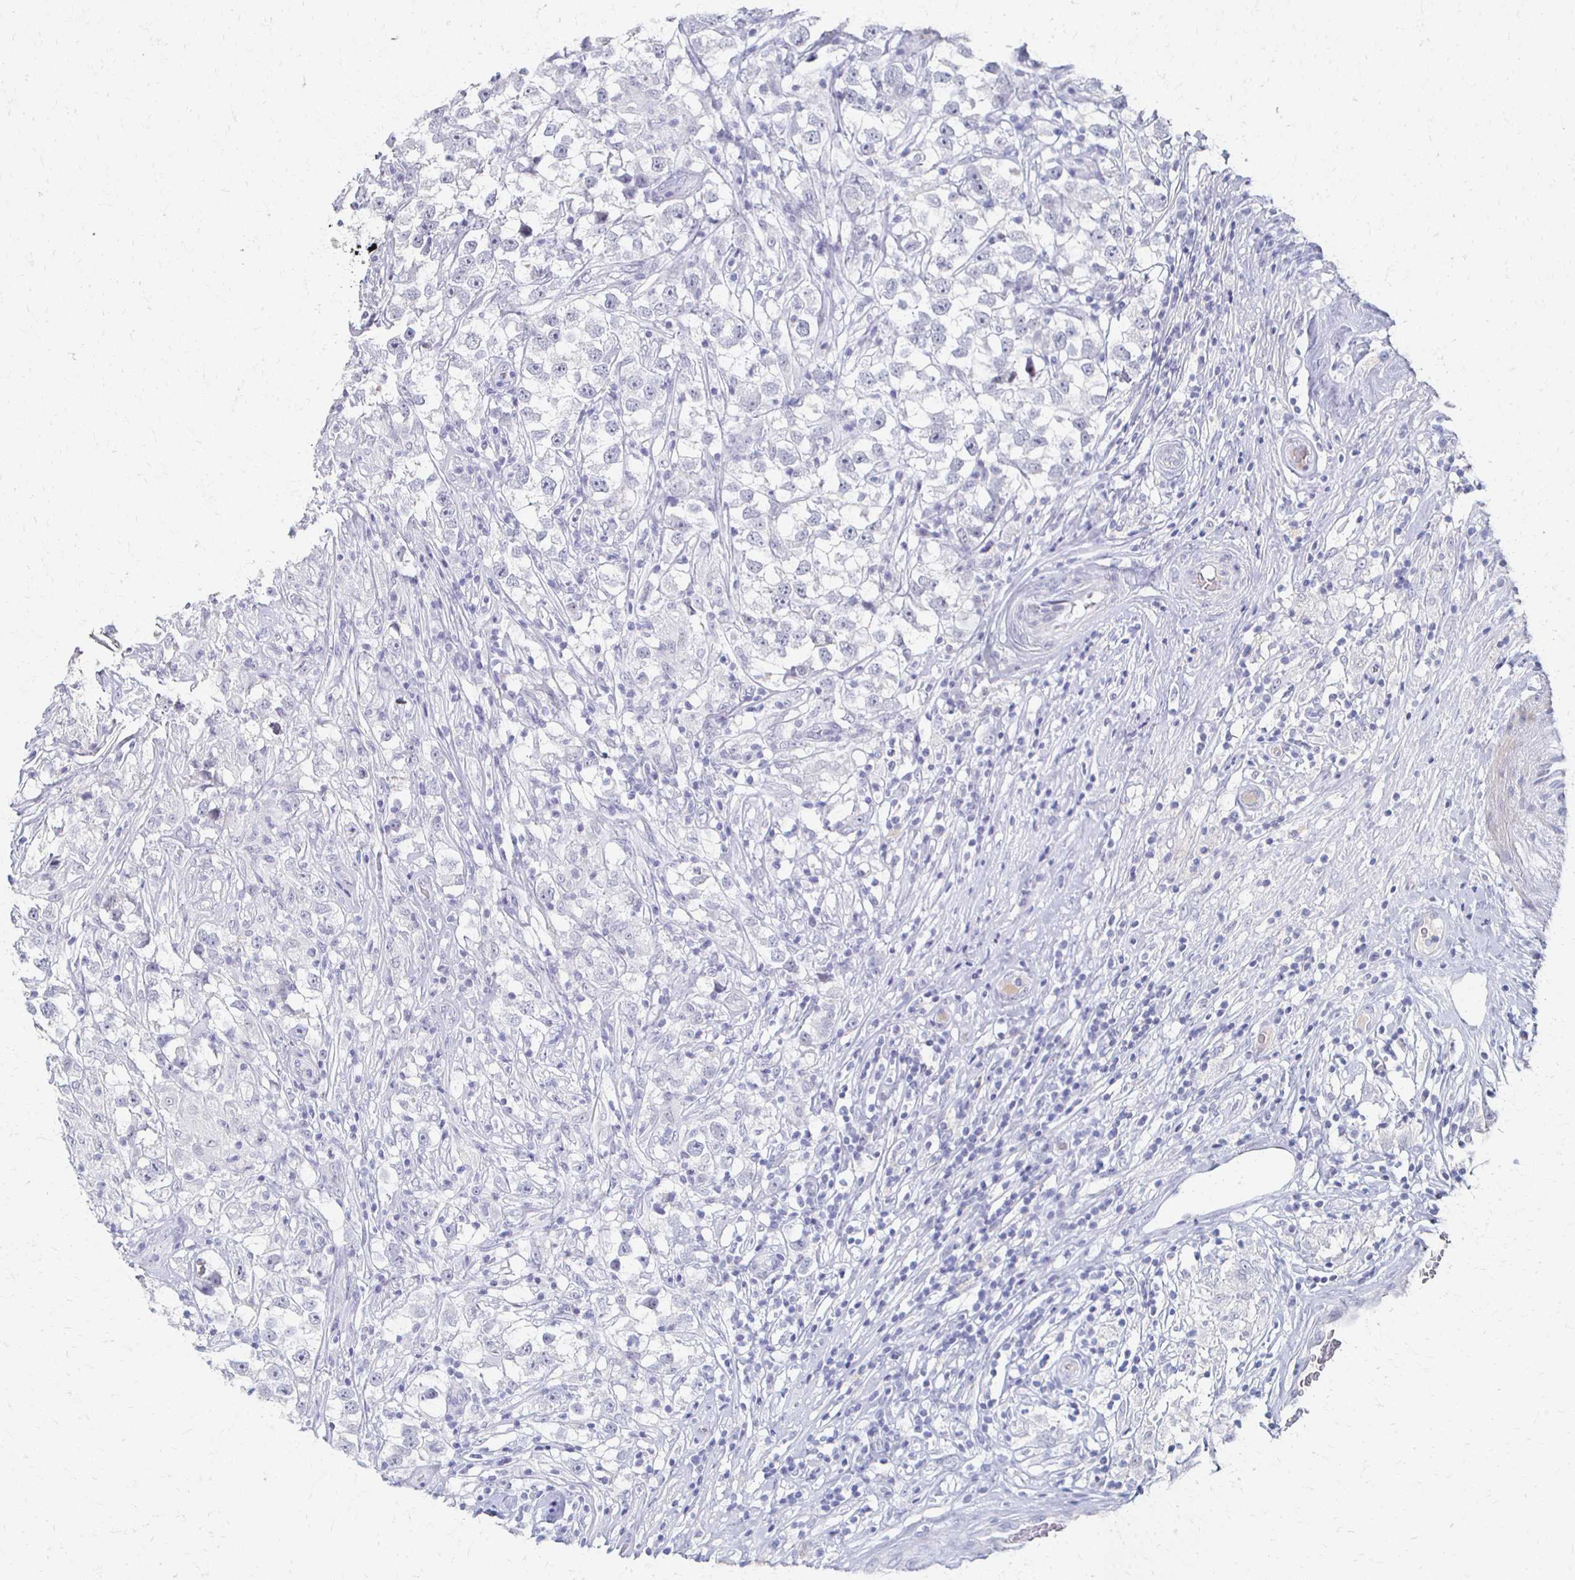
{"staining": {"intensity": "negative", "quantity": "none", "location": "none"}, "tissue": "testis cancer", "cell_type": "Tumor cells", "image_type": "cancer", "snomed": [{"axis": "morphology", "description": "Seminoma, NOS"}, {"axis": "topography", "description": "Testis"}], "caption": "Immunohistochemistry of testis seminoma reveals no positivity in tumor cells.", "gene": "CXCR2", "patient": {"sex": "male", "age": 46}}